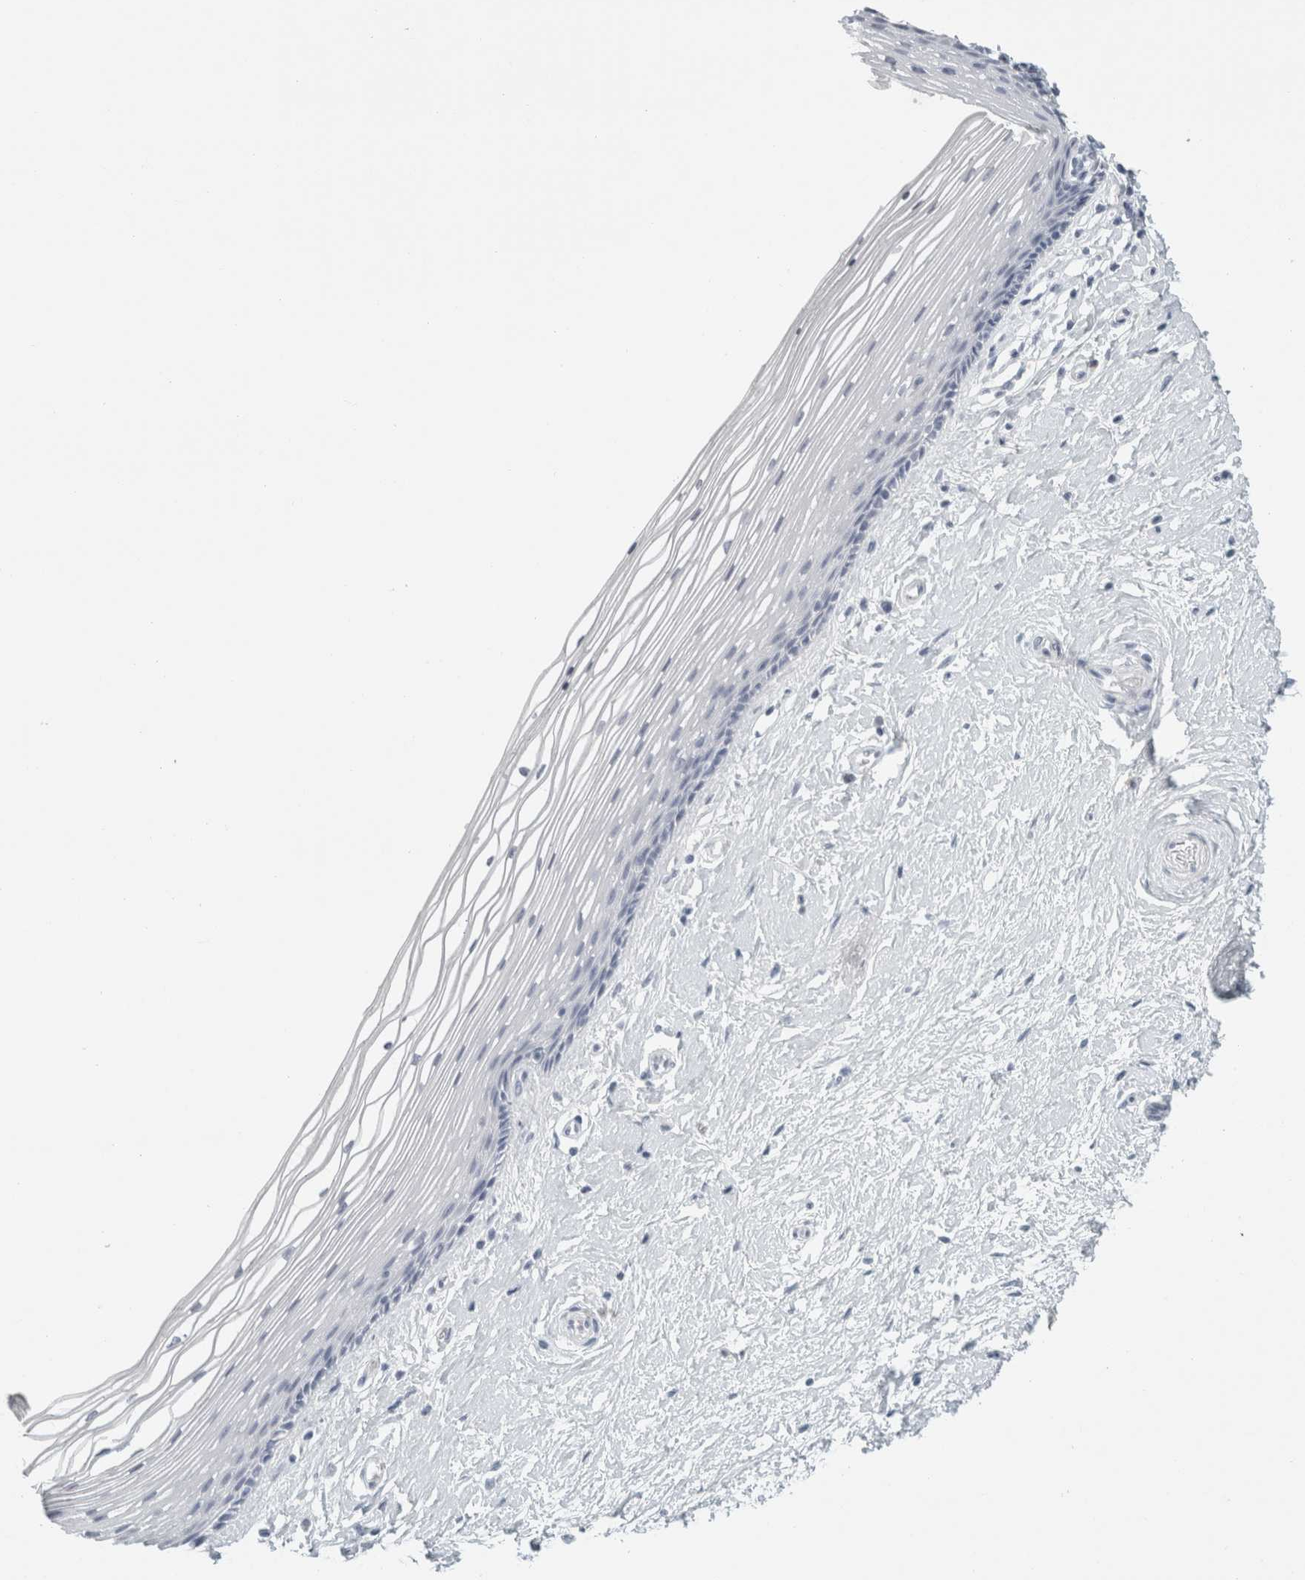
{"staining": {"intensity": "negative", "quantity": "none", "location": "none"}, "tissue": "vagina", "cell_type": "Squamous epithelial cells", "image_type": "normal", "snomed": [{"axis": "morphology", "description": "Normal tissue, NOS"}, {"axis": "topography", "description": "Vagina"}], "caption": "Immunohistochemistry (IHC) image of unremarkable vagina: vagina stained with DAB reveals no significant protein staining in squamous epithelial cells. Nuclei are stained in blue.", "gene": "SLC28A3", "patient": {"sex": "female", "age": 46}}